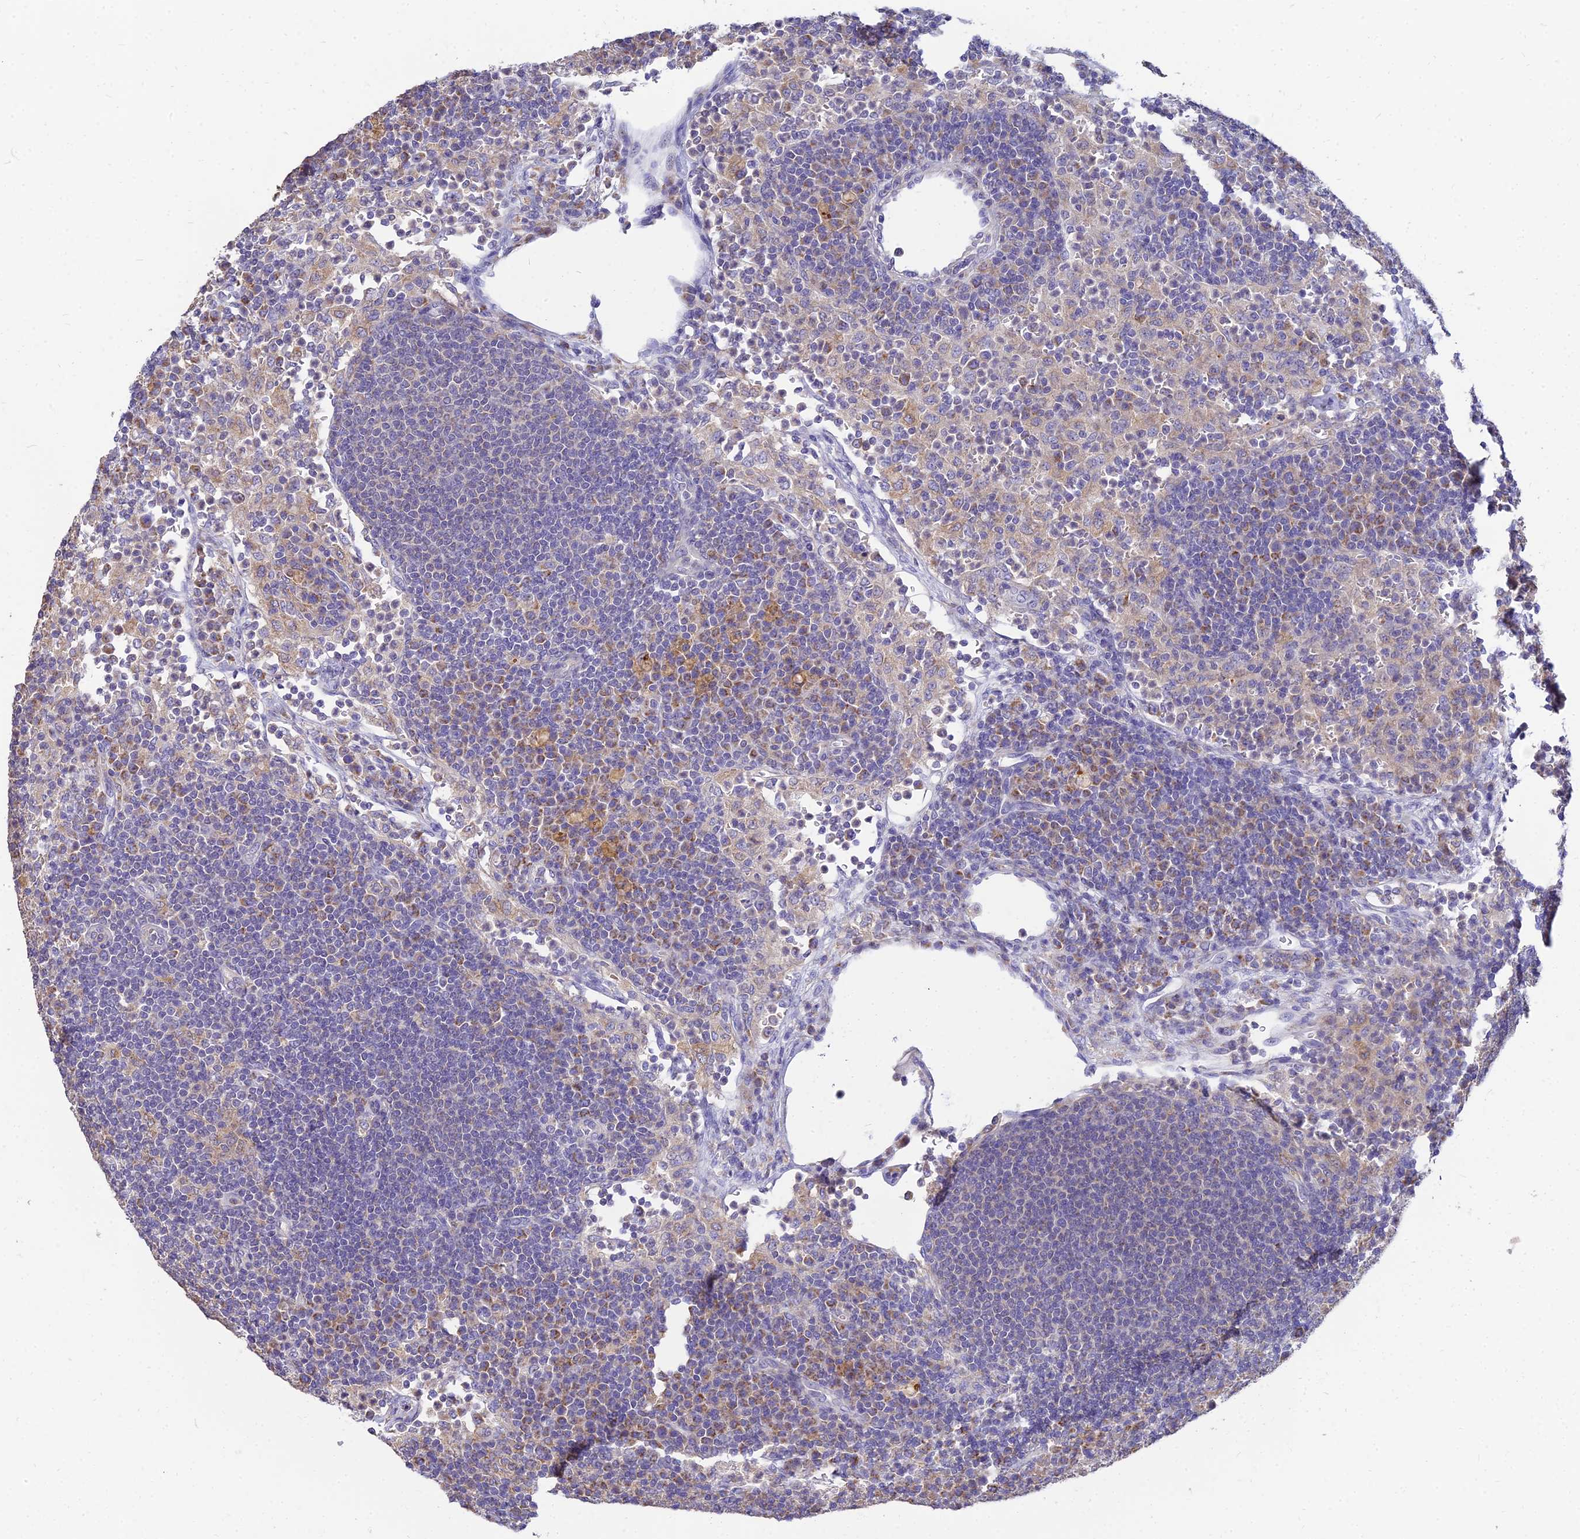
{"staining": {"intensity": "moderate", "quantity": "<25%", "location": "cytoplasmic/membranous"}, "tissue": "lymph node", "cell_type": "Non-germinal center cells", "image_type": "normal", "snomed": [{"axis": "morphology", "description": "Normal tissue, NOS"}, {"axis": "topography", "description": "Lymph node"}], "caption": "Immunohistochemistry (DAB (3,3'-diaminobenzidine)) staining of benign lymph node reveals moderate cytoplasmic/membranous protein positivity in approximately <25% of non-germinal center cells.", "gene": "ARL8A", "patient": {"sex": "female", "age": 70}}